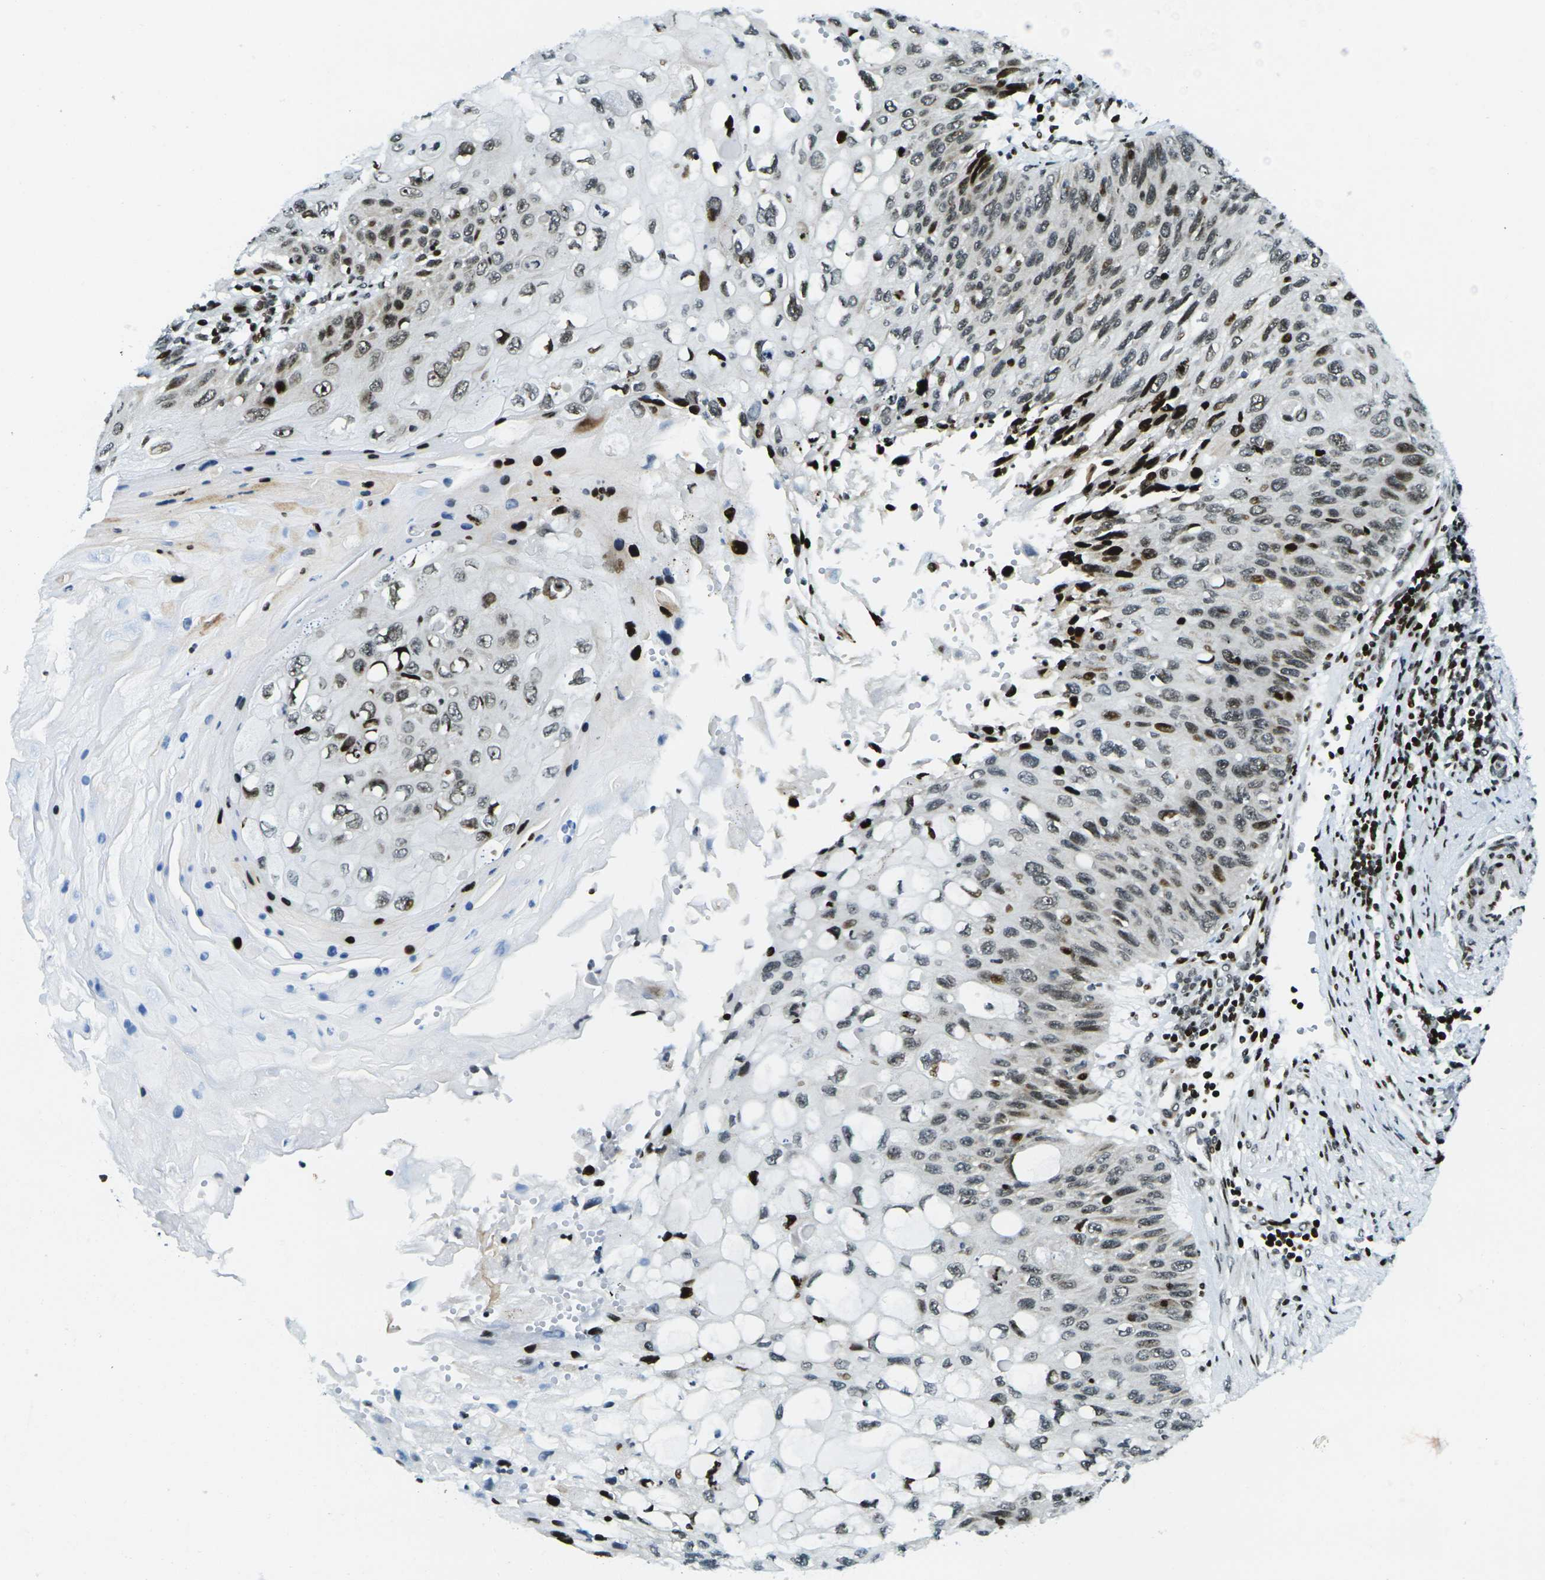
{"staining": {"intensity": "moderate", "quantity": ">75%", "location": "nuclear"}, "tissue": "cervical cancer", "cell_type": "Tumor cells", "image_type": "cancer", "snomed": [{"axis": "morphology", "description": "Squamous cell carcinoma, NOS"}, {"axis": "topography", "description": "Cervix"}], "caption": "An immunohistochemistry photomicrograph of neoplastic tissue is shown. Protein staining in brown labels moderate nuclear positivity in cervical squamous cell carcinoma within tumor cells.", "gene": "H3-3A", "patient": {"sex": "female", "age": 70}}